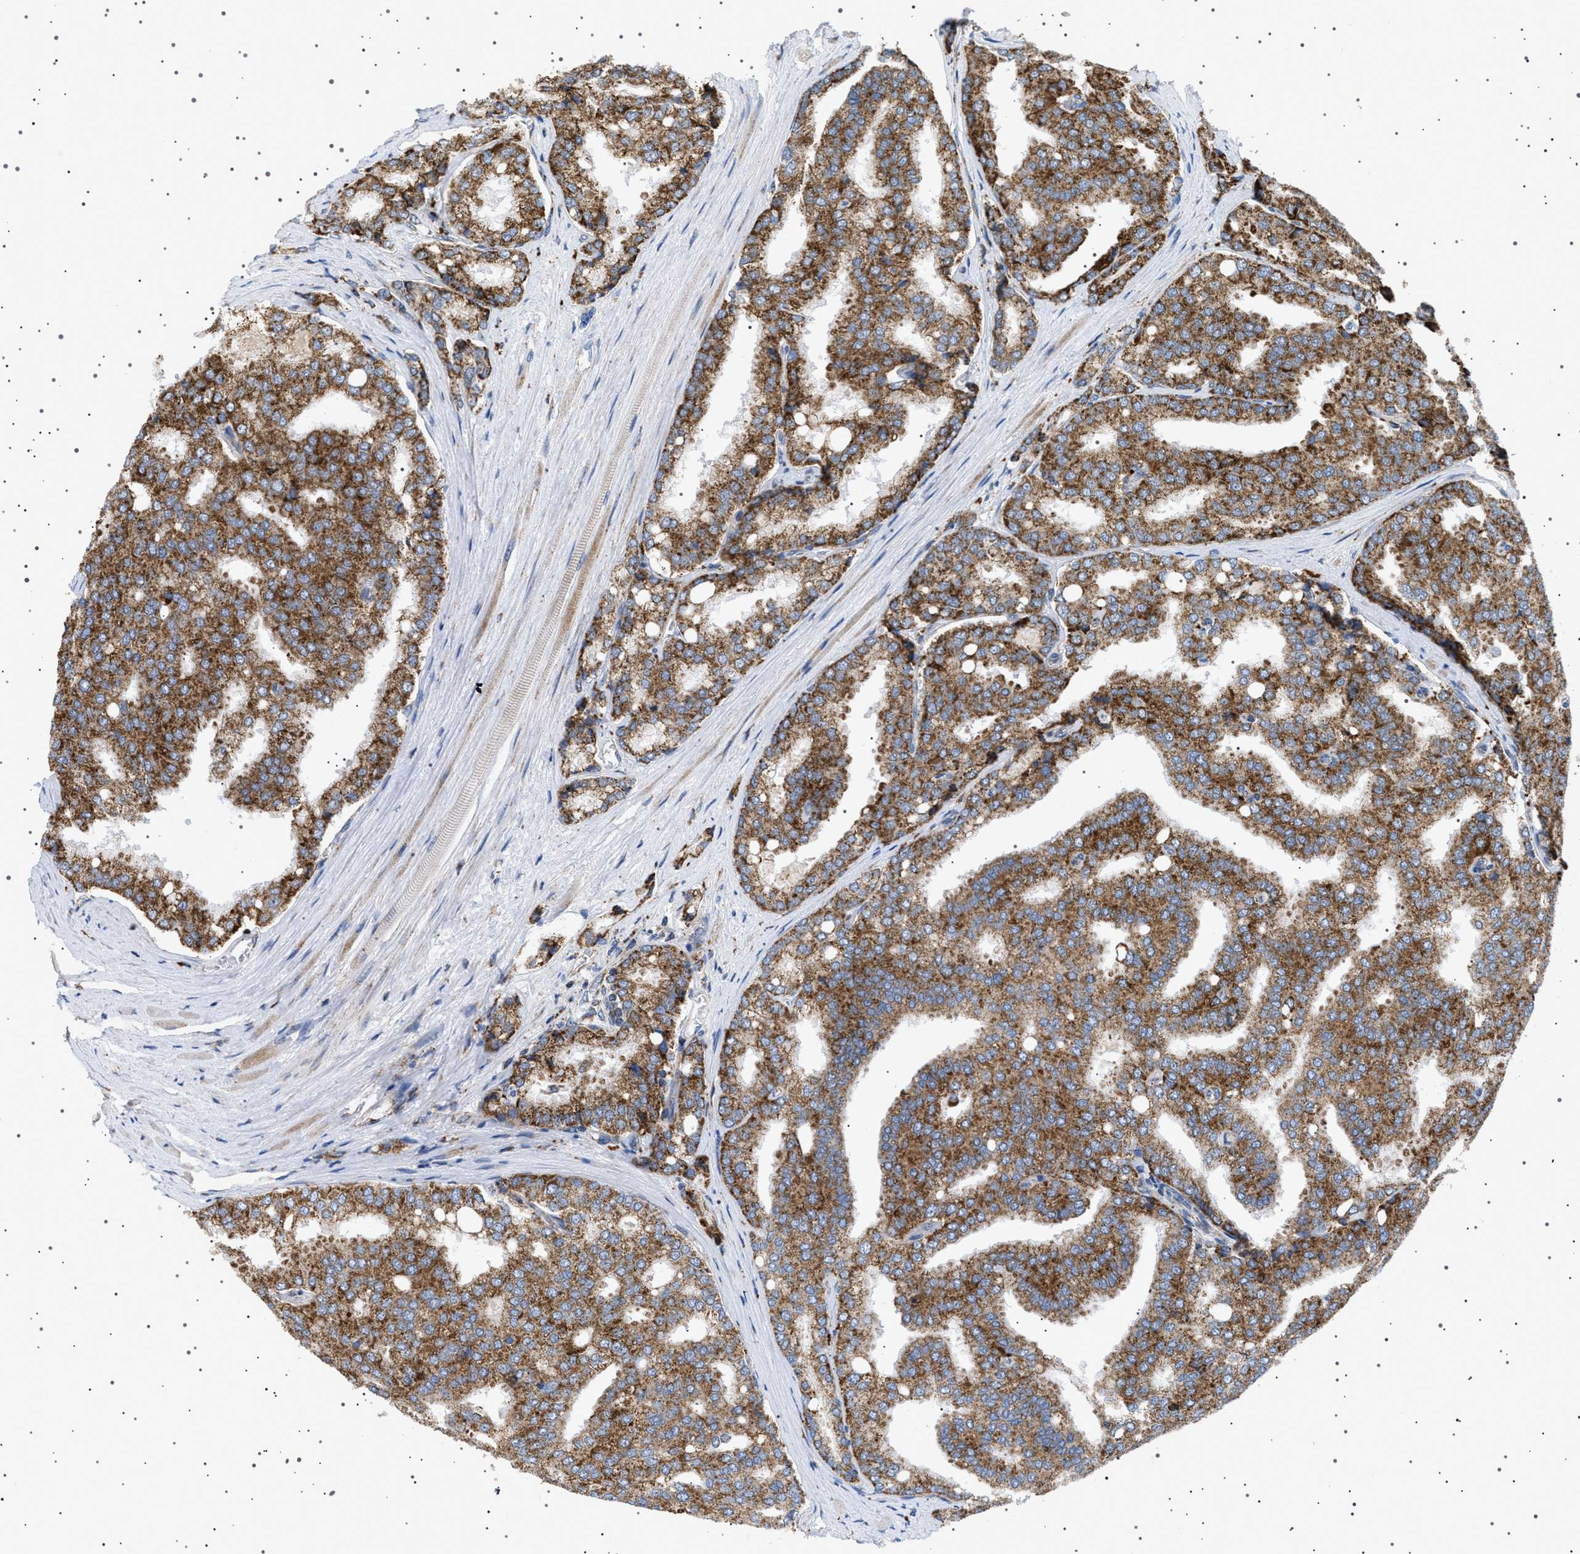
{"staining": {"intensity": "strong", "quantity": ">75%", "location": "cytoplasmic/membranous"}, "tissue": "prostate cancer", "cell_type": "Tumor cells", "image_type": "cancer", "snomed": [{"axis": "morphology", "description": "Adenocarcinoma, High grade"}, {"axis": "topography", "description": "Prostate"}], "caption": "An immunohistochemistry (IHC) photomicrograph of tumor tissue is shown. Protein staining in brown shows strong cytoplasmic/membranous positivity in prostate high-grade adenocarcinoma within tumor cells.", "gene": "UBXN8", "patient": {"sex": "male", "age": 50}}